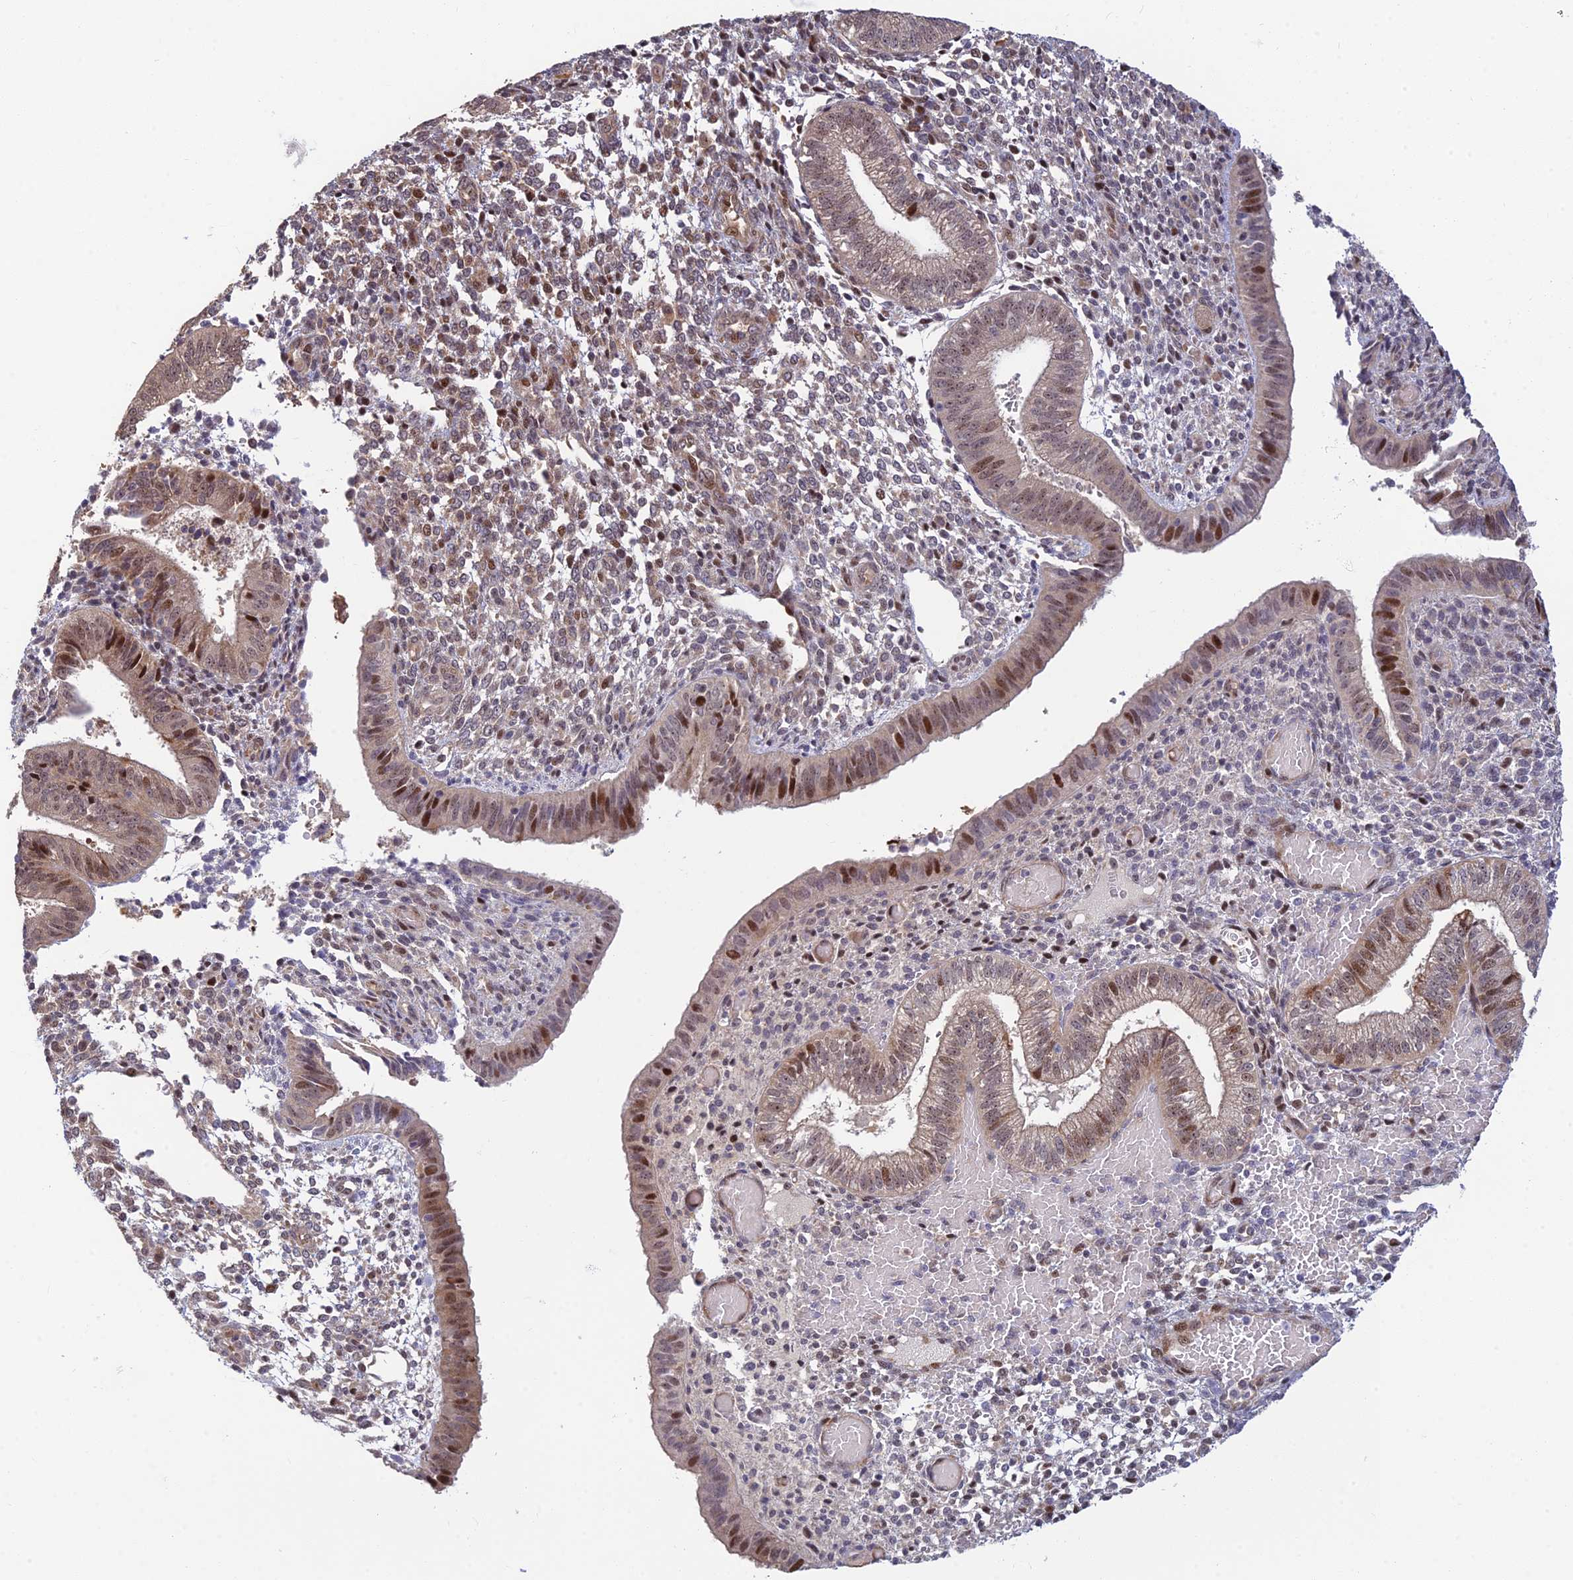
{"staining": {"intensity": "moderate", "quantity": "25%-75%", "location": "nuclear"}, "tissue": "endometrium", "cell_type": "Cells in endometrial stroma", "image_type": "normal", "snomed": [{"axis": "morphology", "description": "Normal tissue, NOS"}, {"axis": "topography", "description": "Endometrium"}], "caption": "This histopathology image shows unremarkable endometrium stained with IHC to label a protein in brown. The nuclear of cells in endometrial stroma show moderate positivity for the protein. Nuclei are counter-stained blue.", "gene": "UFSP2", "patient": {"sex": "female", "age": 34}}